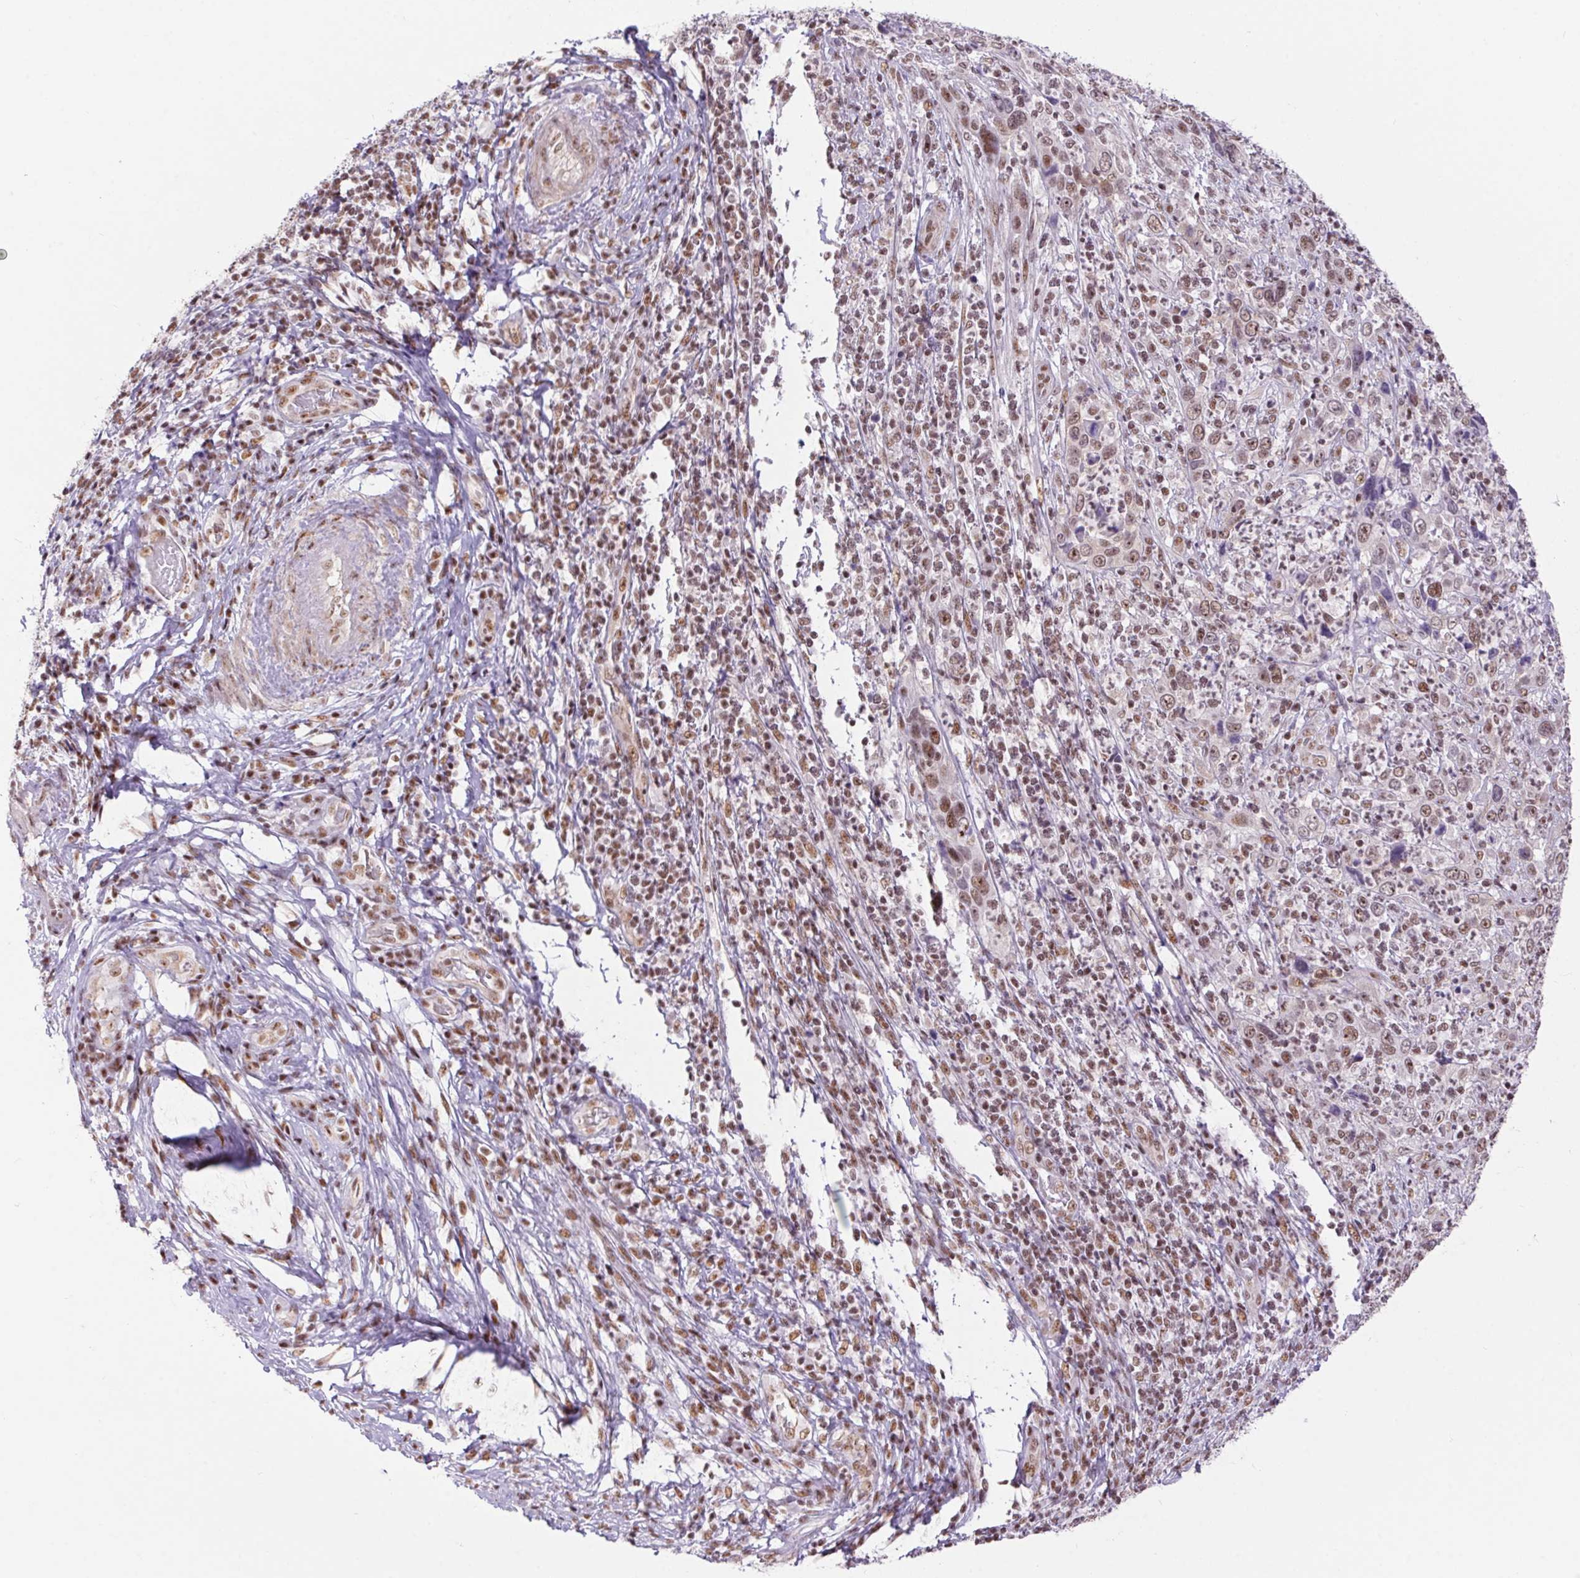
{"staining": {"intensity": "moderate", "quantity": ">75%", "location": "nuclear"}, "tissue": "cervical cancer", "cell_type": "Tumor cells", "image_type": "cancer", "snomed": [{"axis": "morphology", "description": "Squamous cell carcinoma, NOS"}, {"axis": "topography", "description": "Cervix"}], "caption": "Immunohistochemical staining of human cervical cancer displays medium levels of moderate nuclear positivity in about >75% of tumor cells.", "gene": "DDX17", "patient": {"sex": "female", "age": 46}}